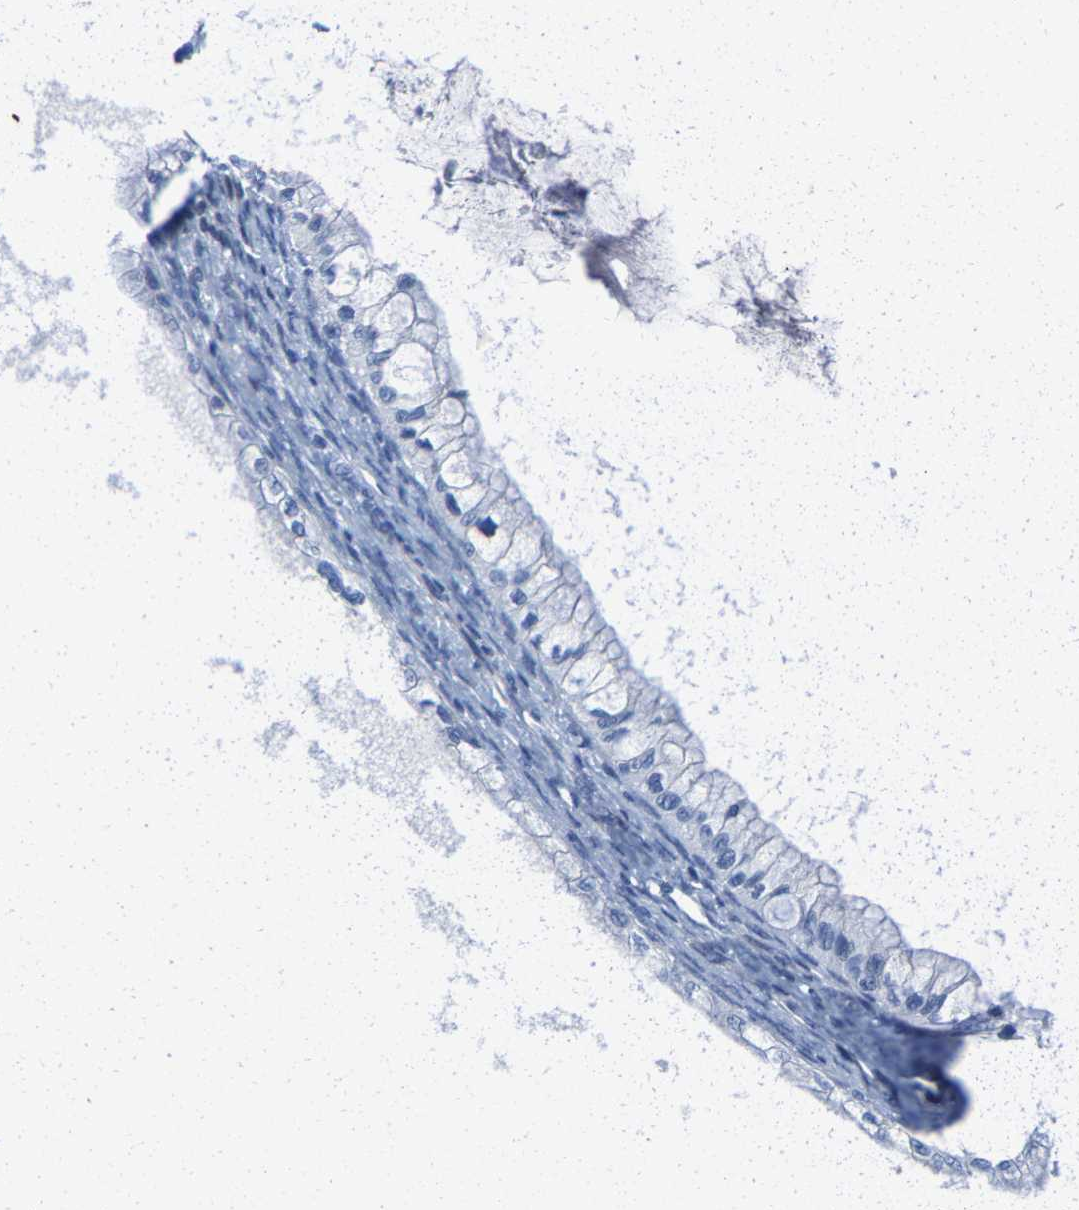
{"staining": {"intensity": "negative", "quantity": "none", "location": "none"}, "tissue": "ovarian cancer", "cell_type": "Tumor cells", "image_type": "cancer", "snomed": [{"axis": "morphology", "description": "Cystadenocarcinoma, mucinous, NOS"}, {"axis": "topography", "description": "Ovary"}], "caption": "Immunohistochemical staining of ovarian mucinous cystadenocarcinoma demonstrates no significant staining in tumor cells.", "gene": "KLHL1", "patient": {"sex": "female", "age": 57}}